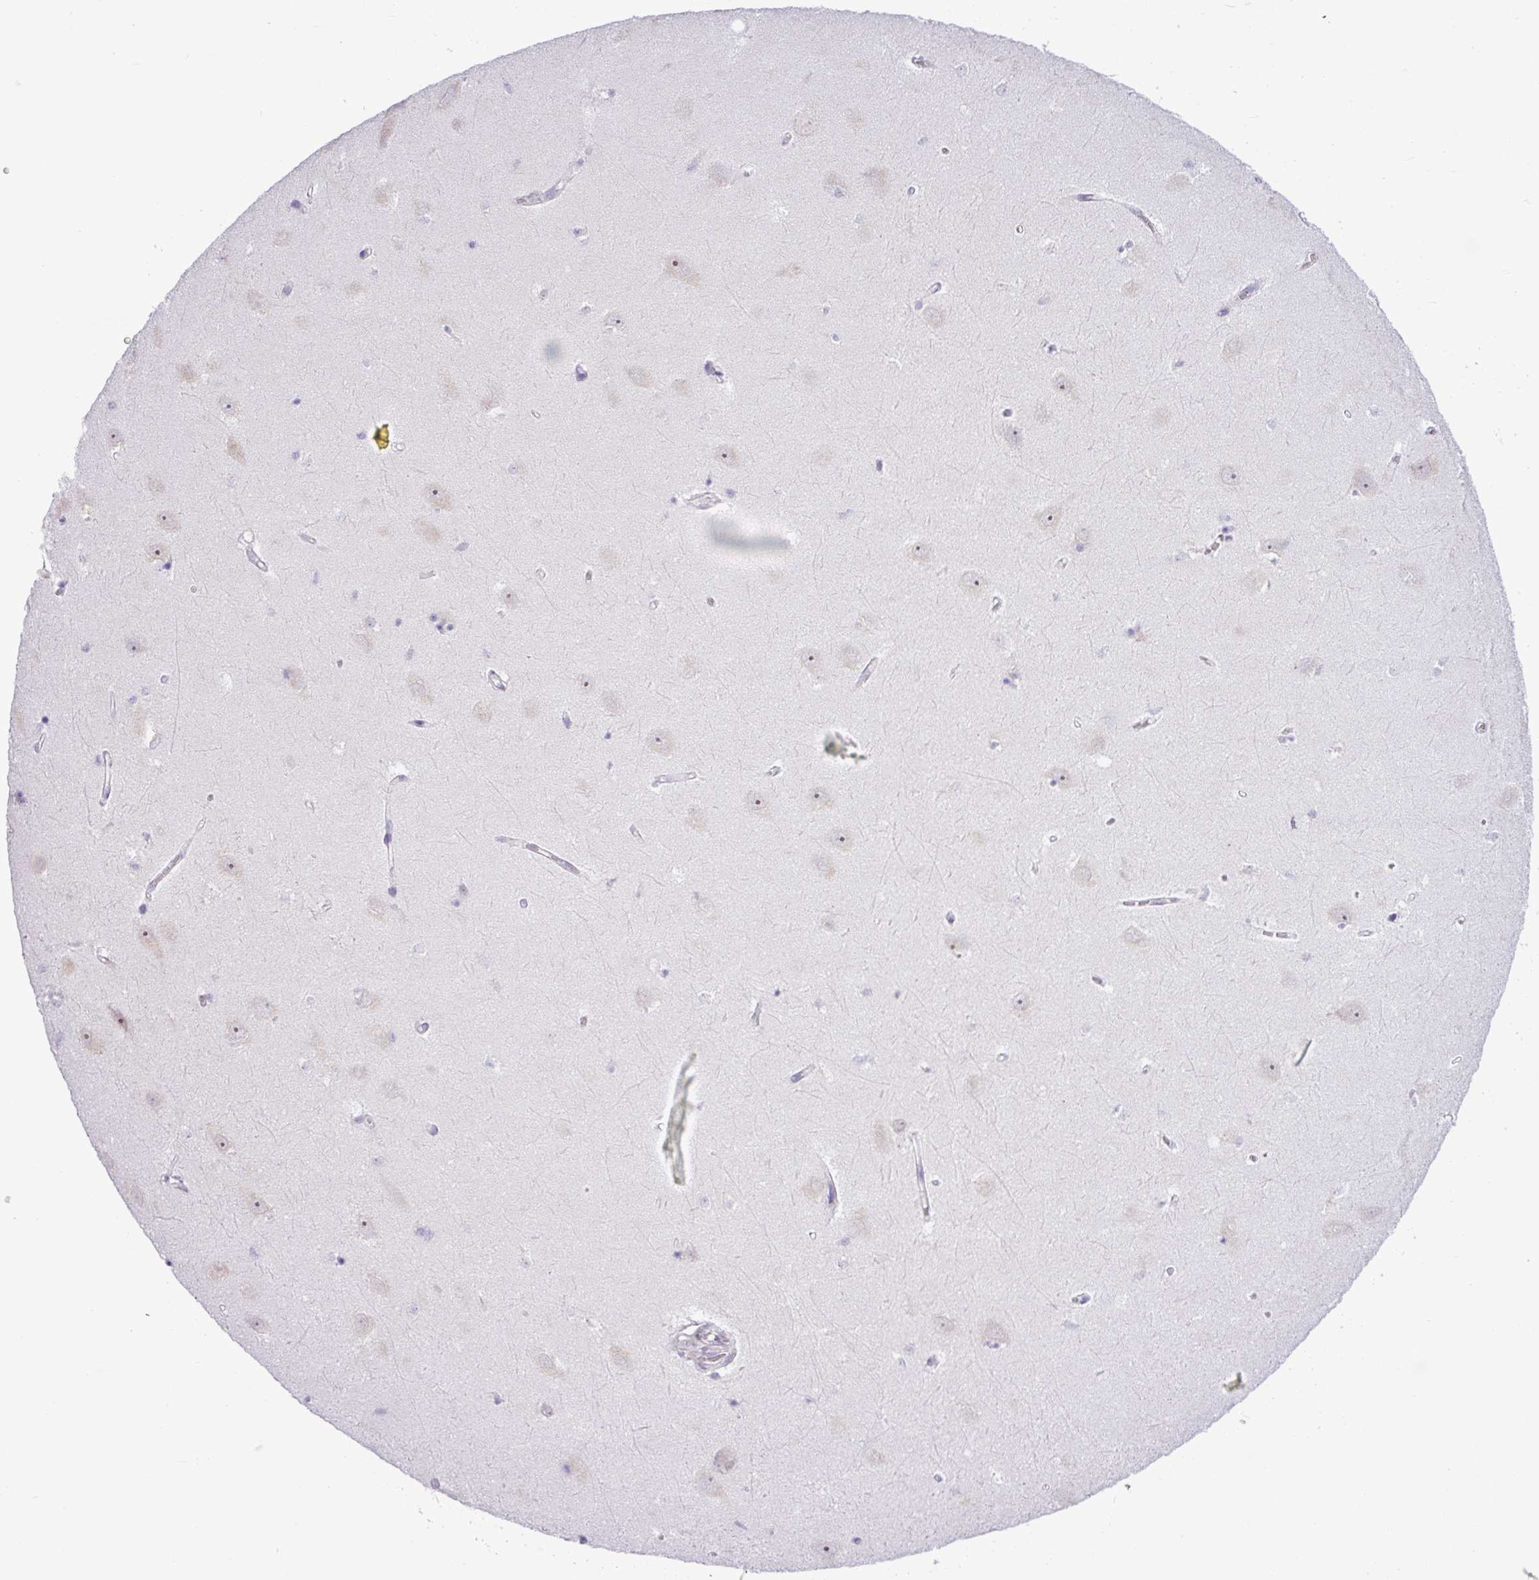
{"staining": {"intensity": "negative", "quantity": "none", "location": "none"}, "tissue": "hippocampus", "cell_type": "Glial cells", "image_type": "normal", "snomed": [{"axis": "morphology", "description": "Normal tissue, NOS"}, {"axis": "topography", "description": "Hippocampus"}], "caption": "This is an immunohistochemistry (IHC) micrograph of unremarkable human hippocampus. There is no expression in glial cells.", "gene": "ELOA2", "patient": {"sex": "female", "age": 64}}